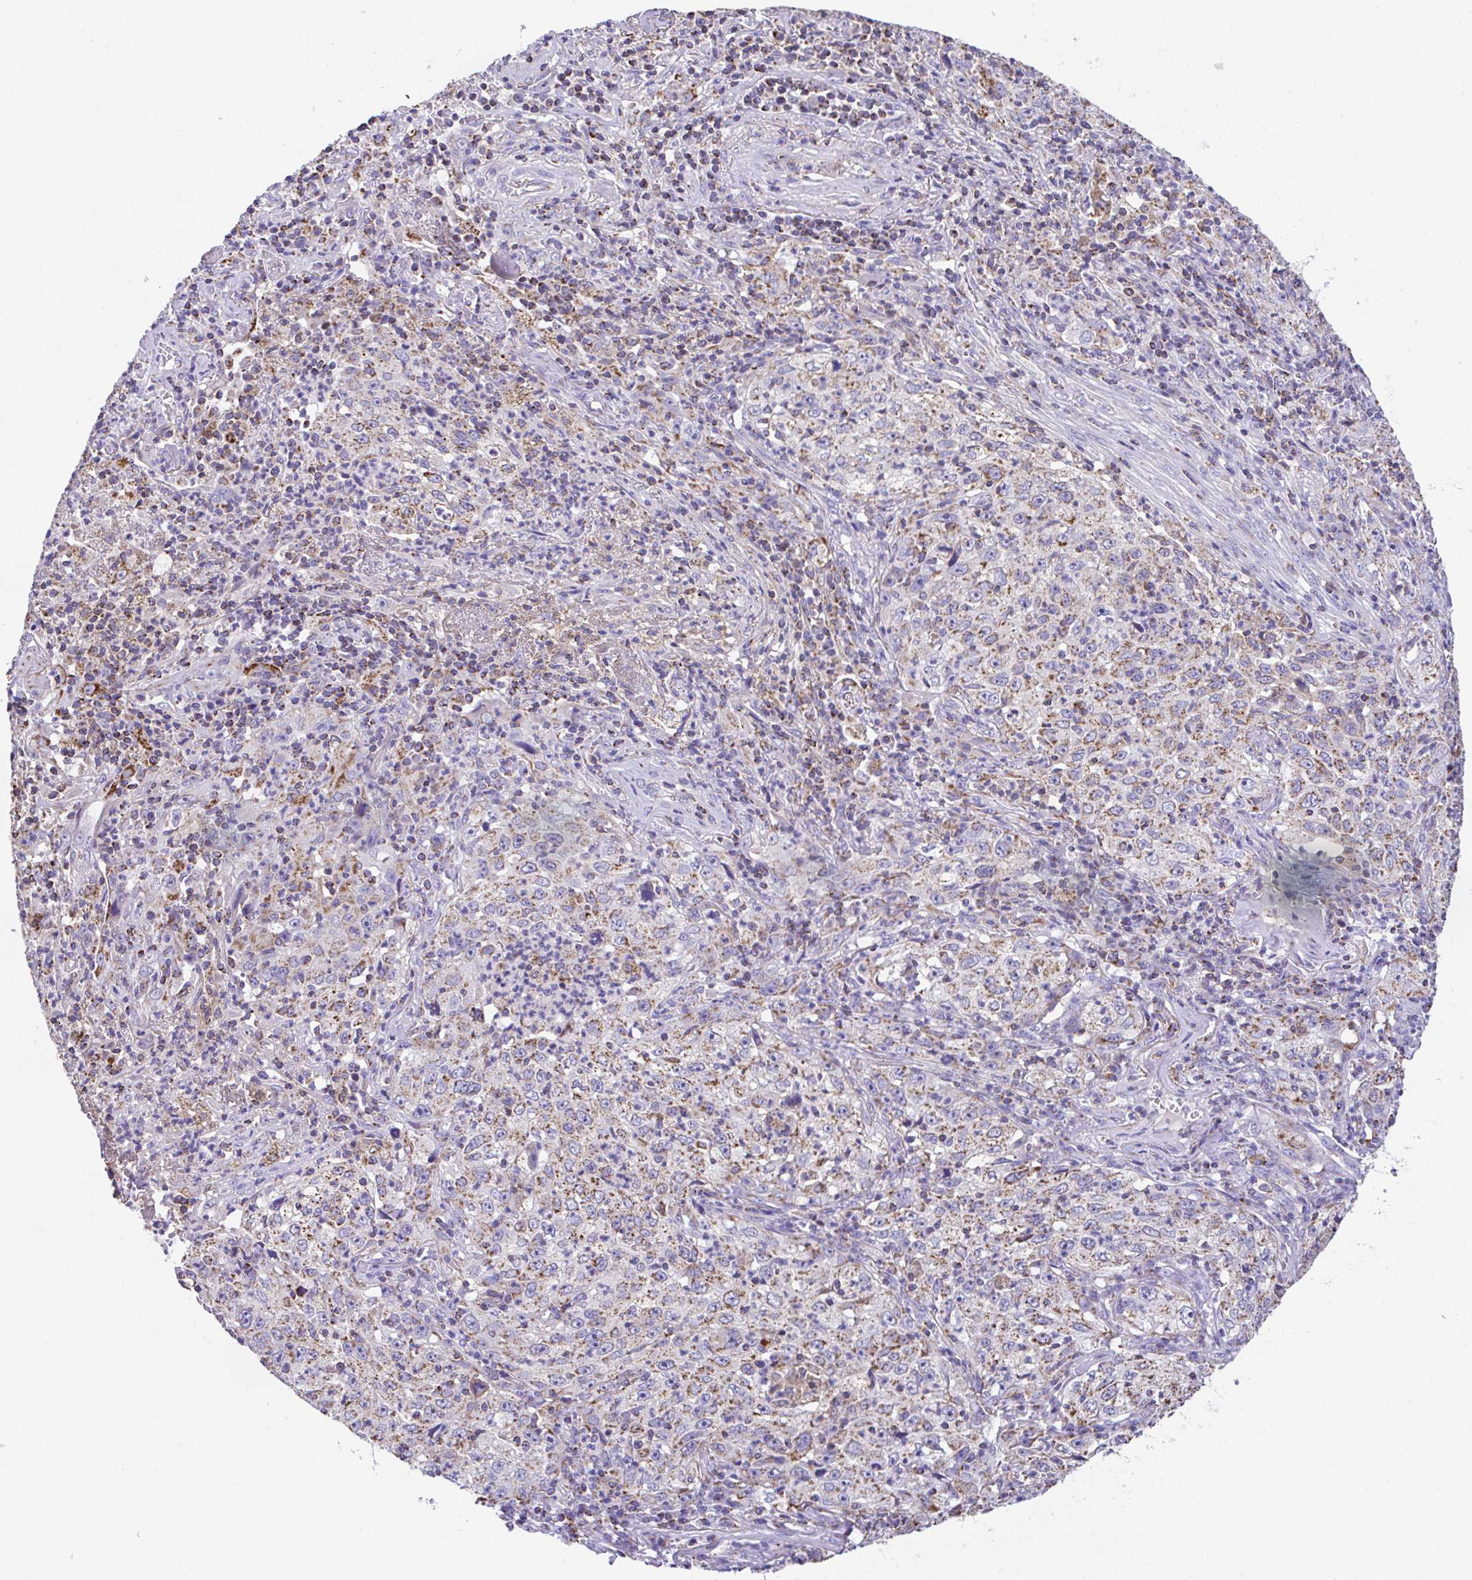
{"staining": {"intensity": "moderate", "quantity": "25%-75%", "location": "cytoplasmic/membranous"}, "tissue": "lung cancer", "cell_type": "Tumor cells", "image_type": "cancer", "snomed": [{"axis": "morphology", "description": "Squamous cell carcinoma, NOS"}, {"axis": "topography", "description": "Lung"}], "caption": "DAB immunohistochemical staining of lung squamous cell carcinoma reveals moderate cytoplasmic/membranous protein positivity in about 25%-75% of tumor cells.", "gene": "PCMTD2", "patient": {"sex": "male", "age": 71}}